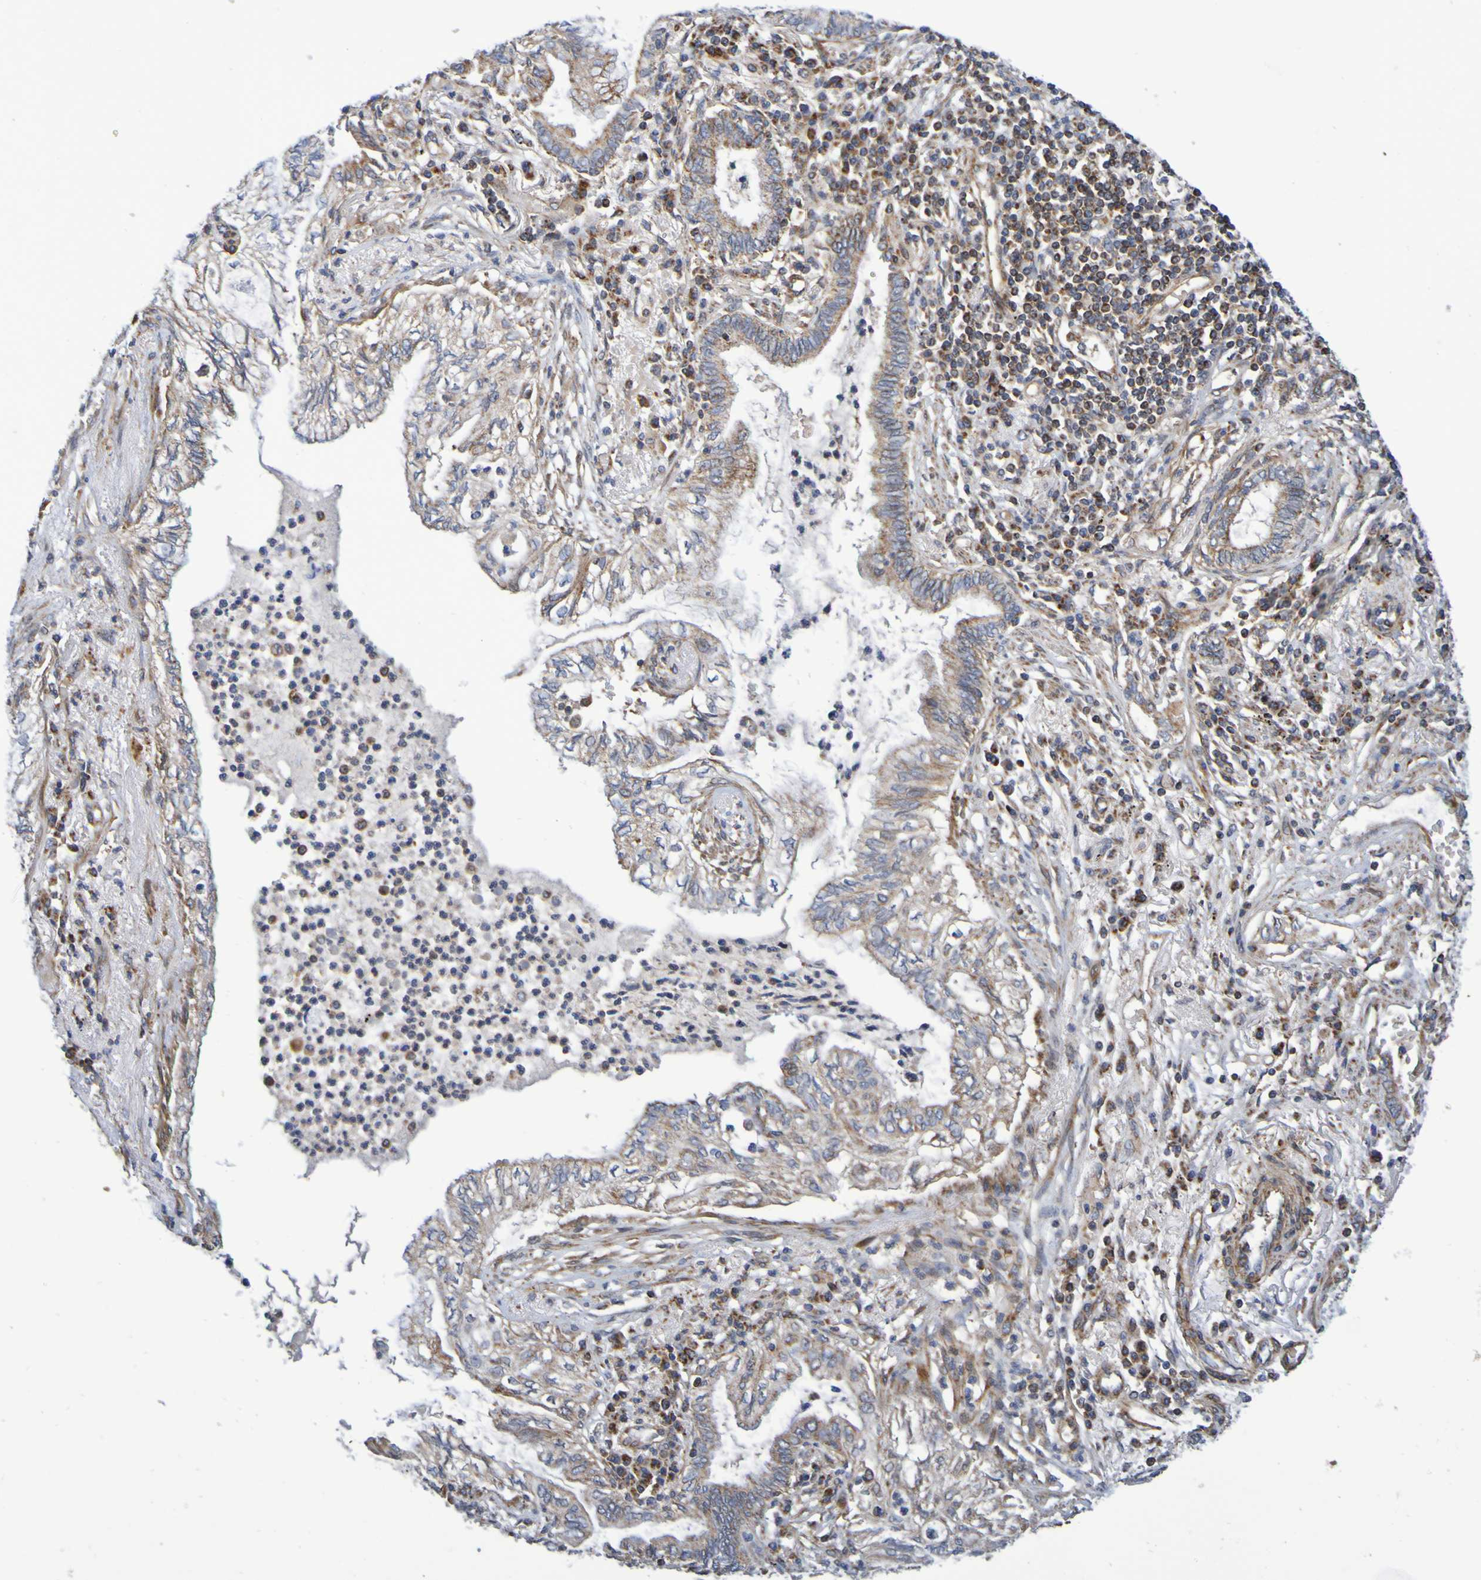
{"staining": {"intensity": "moderate", "quantity": ">75%", "location": "cytoplasmic/membranous"}, "tissue": "lung cancer", "cell_type": "Tumor cells", "image_type": "cancer", "snomed": [{"axis": "morphology", "description": "Normal tissue, NOS"}, {"axis": "morphology", "description": "Adenocarcinoma, NOS"}, {"axis": "topography", "description": "Bronchus"}, {"axis": "topography", "description": "Lung"}], "caption": "There is medium levels of moderate cytoplasmic/membranous staining in tumor cells of lung cancer (adenocarcinoma), as demonstrated by immunohistochemical staining (brown color).", "gene": "CCDC51", "patient": {"sex": "female", "age": 70}}